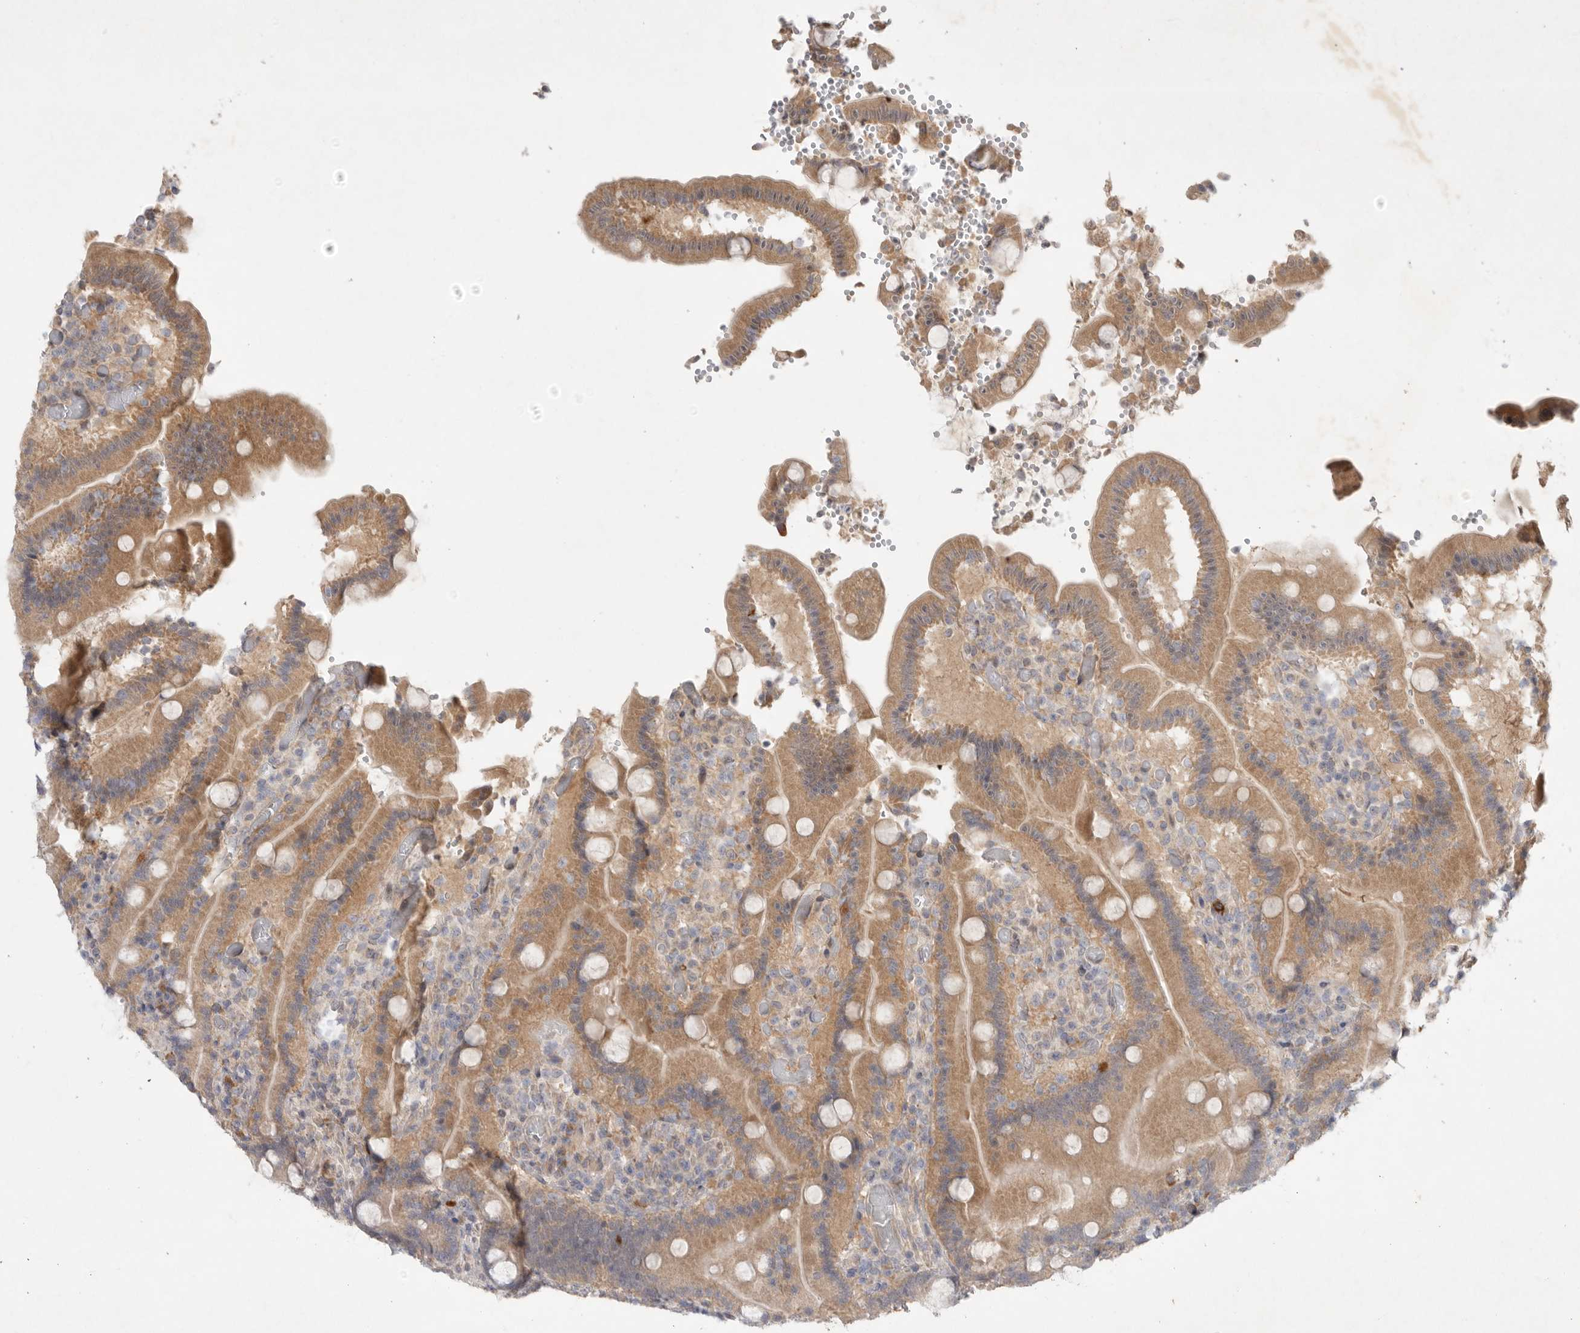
{"staining": {"intensity": "moderate", "quantity": ">75%", "location": "cytoplasmic/membranous"}, "tissue": "duodenum", "cell_type": "Glandular cells", "image_type": "normal", "snomed": [{"axis": "morphology", "description": "Normal tissue, NOS"}, {"axis": "topography", "description": "Duodenum"}], "caption": "IHC (DAB) staining of normal human duodenum displays moderate cytoplasmic/membranous protein staining in approximately >75% of glandular cells. (Brightfield microscopy of DAB IHC at high magnification).", "gene": "PTPDC1", "patient": {"sex": "female", "age": 62}}